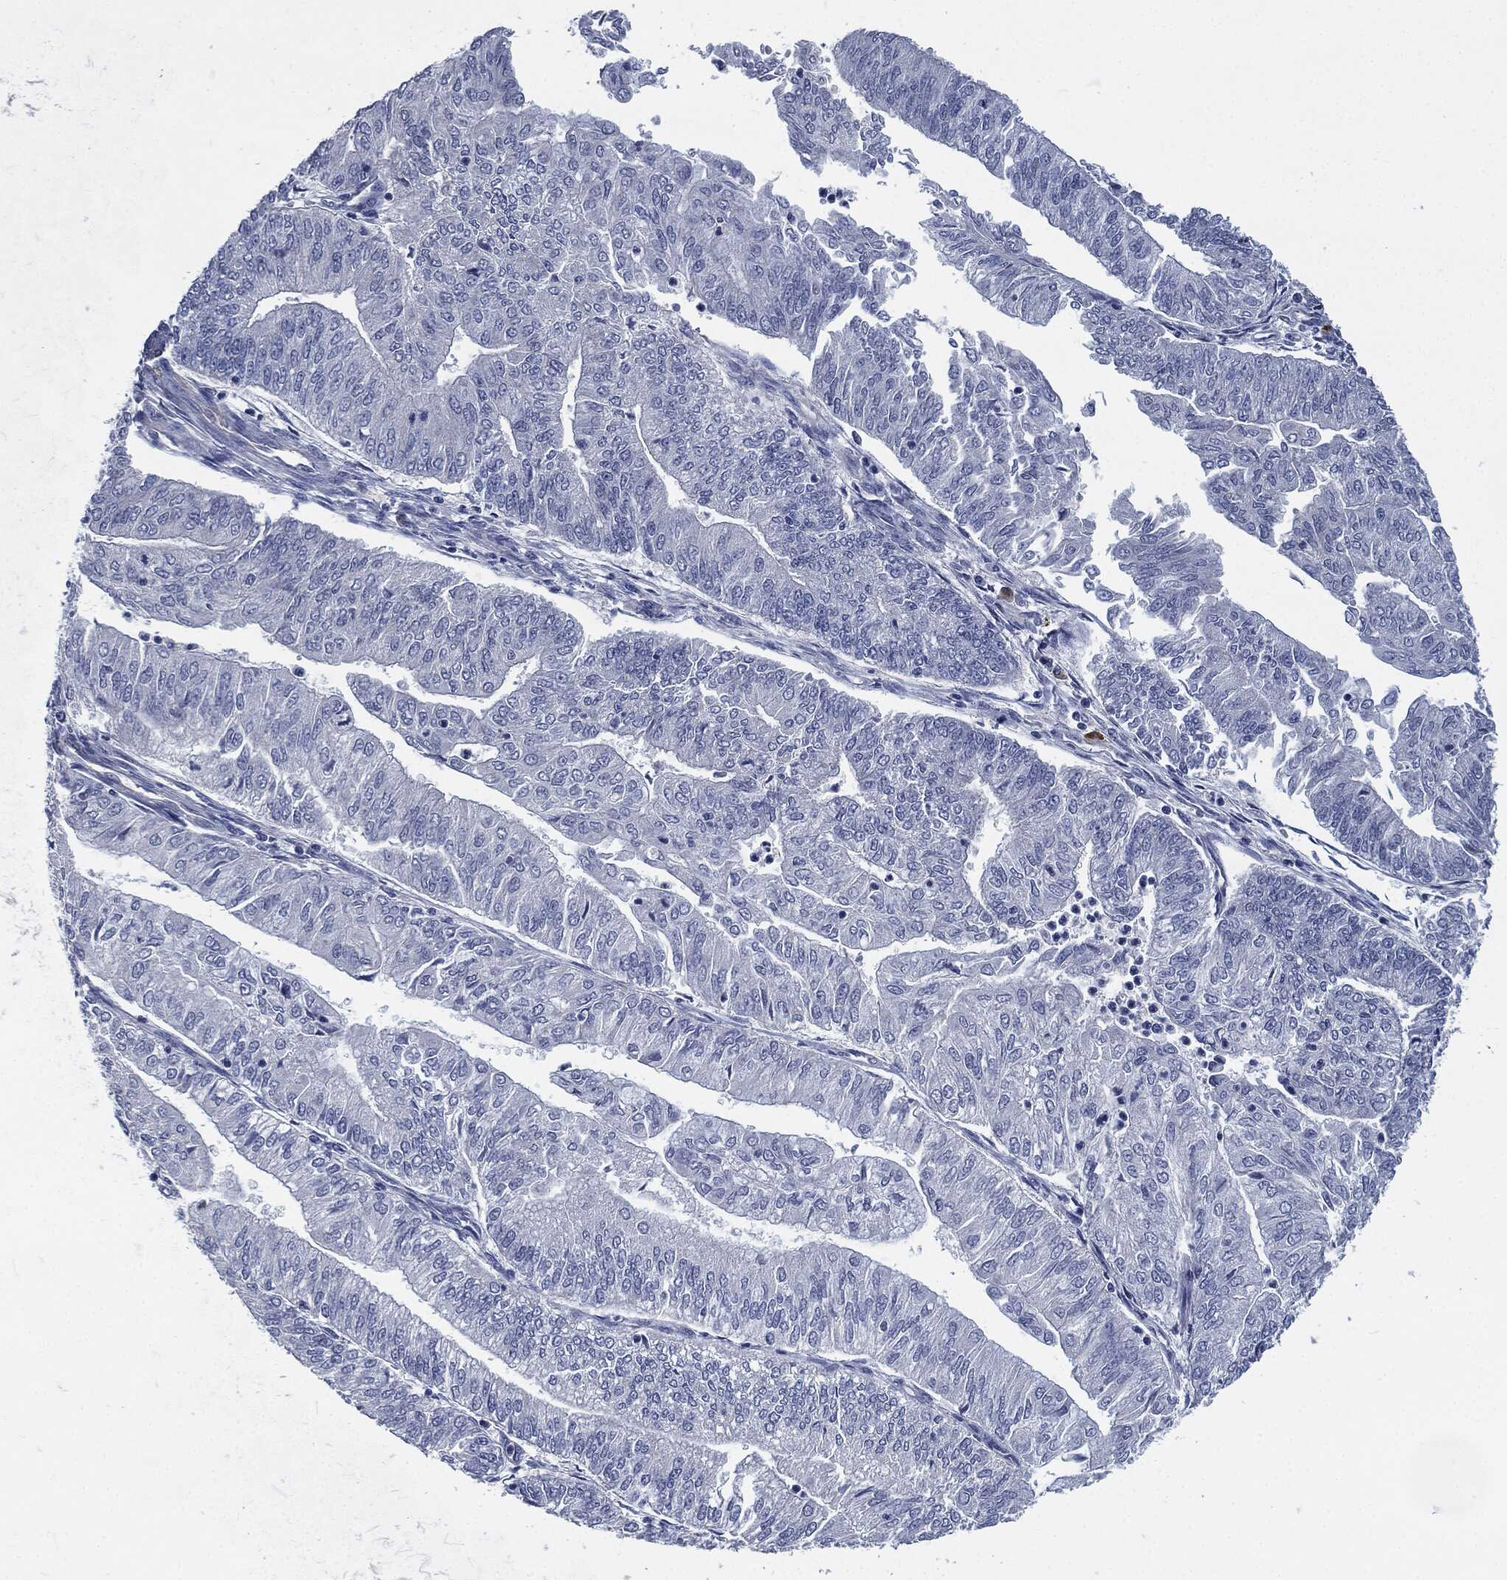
{"staining": {"intensity": "negative", "quantity": "none", "location": "none"}, "tissue": "endometrial cancer", "cell_type": "Tumor cells", "image_type": "cancer", "snomed": [{"axis": "morphology", "description": "Adenocarcinoma, NOS"}, {"axis": "topography", "description": "Endometrium"}], "caption": "High power microscopy image of an immunohistochemistry (IHC) micrograph of endometrial cancer (adenocarcinoma), revealing no significant positivity in tumor cells.", "gene": "CD27", "patient": {"sex": "female", "age": 59}}